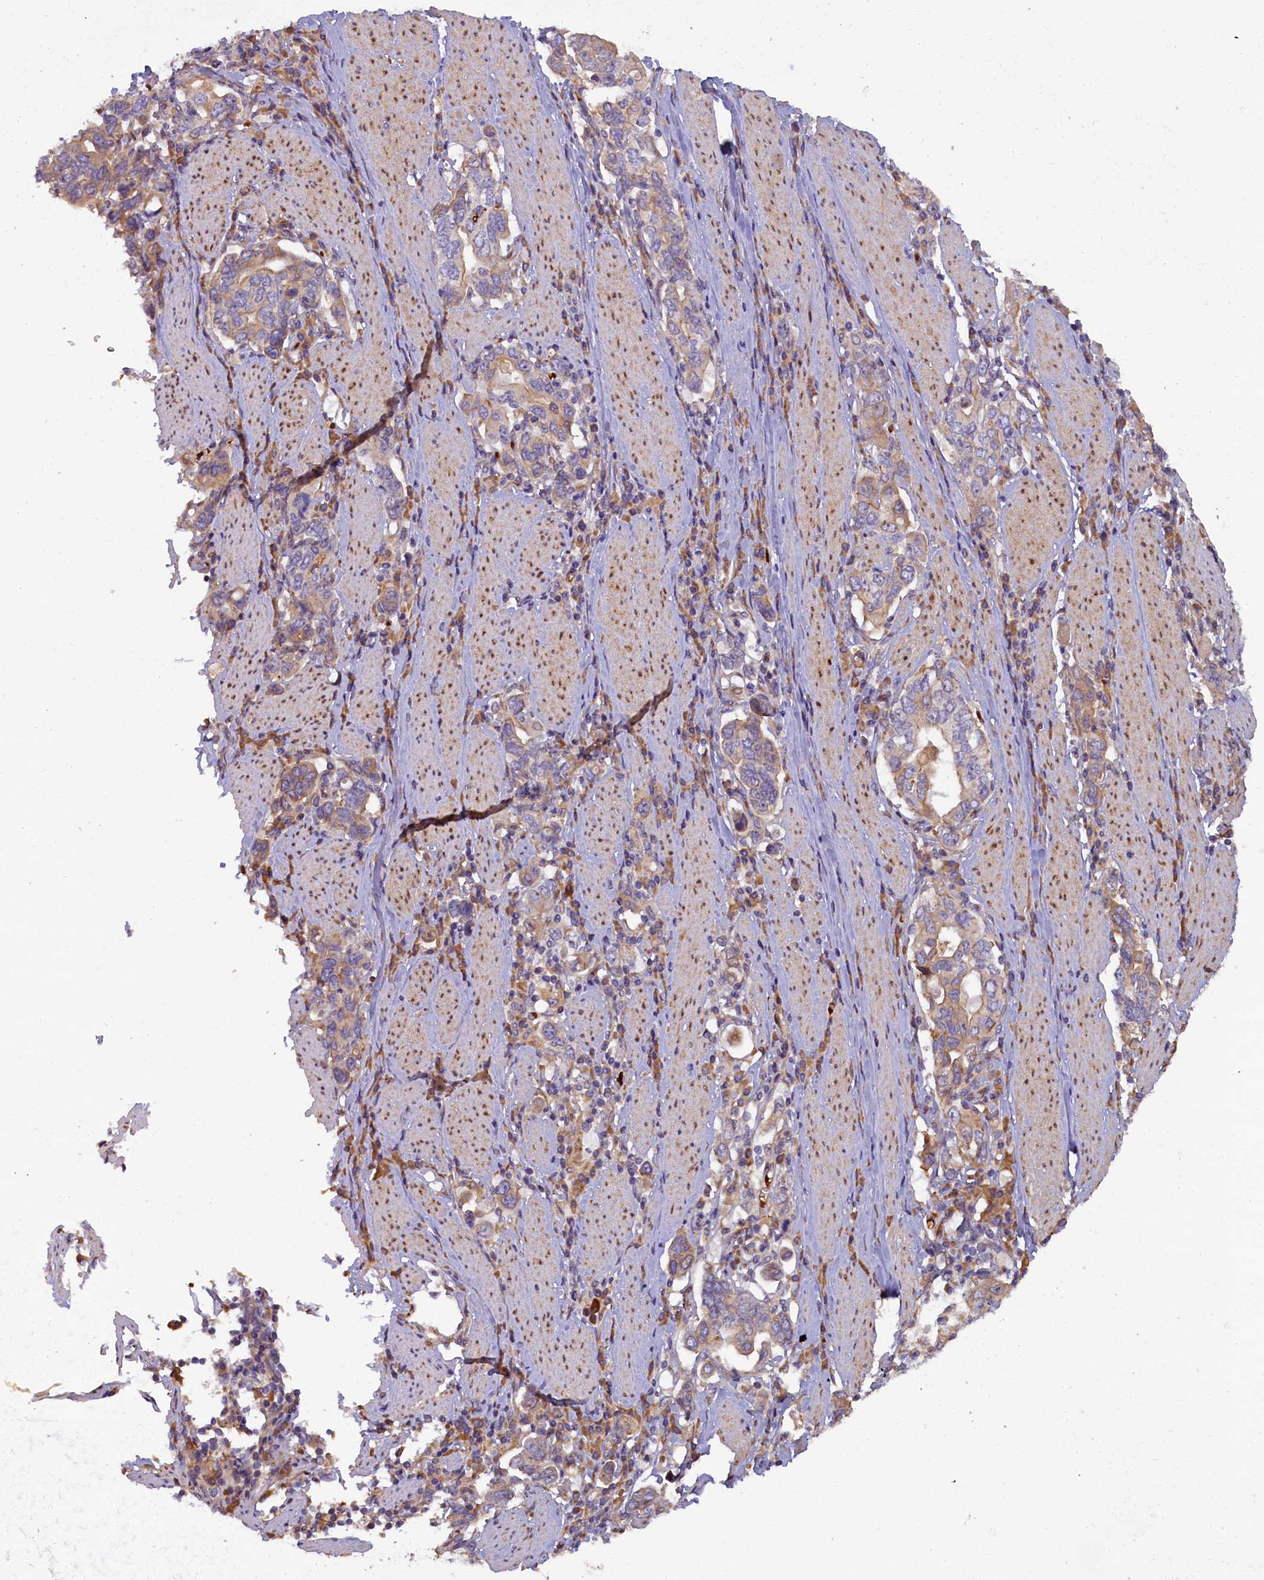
{"staining": {"intensity": "weak", "quantity": ">75%", "location": "cytoplasmic/membranous"}, "tissue": "stomach cancer", "cell_type": "Tumor cells", "image_type": "cancer", "snomed": [{"axis": "morphology", "description": "Adenocarcinoma, NOS"}, {"axis": "topography", "description": "Stomach, upper"}, {"axis": "topography", "description": "Stomach"}], "caption": "Tumor cells demonstrate low levels of weak cytoplasmic/membranous expression in approximately >75% of cells in adenocarcinoma (stomach).", "gene": "CCDC9B", "patient": {"sex": "male", "age": 62}}